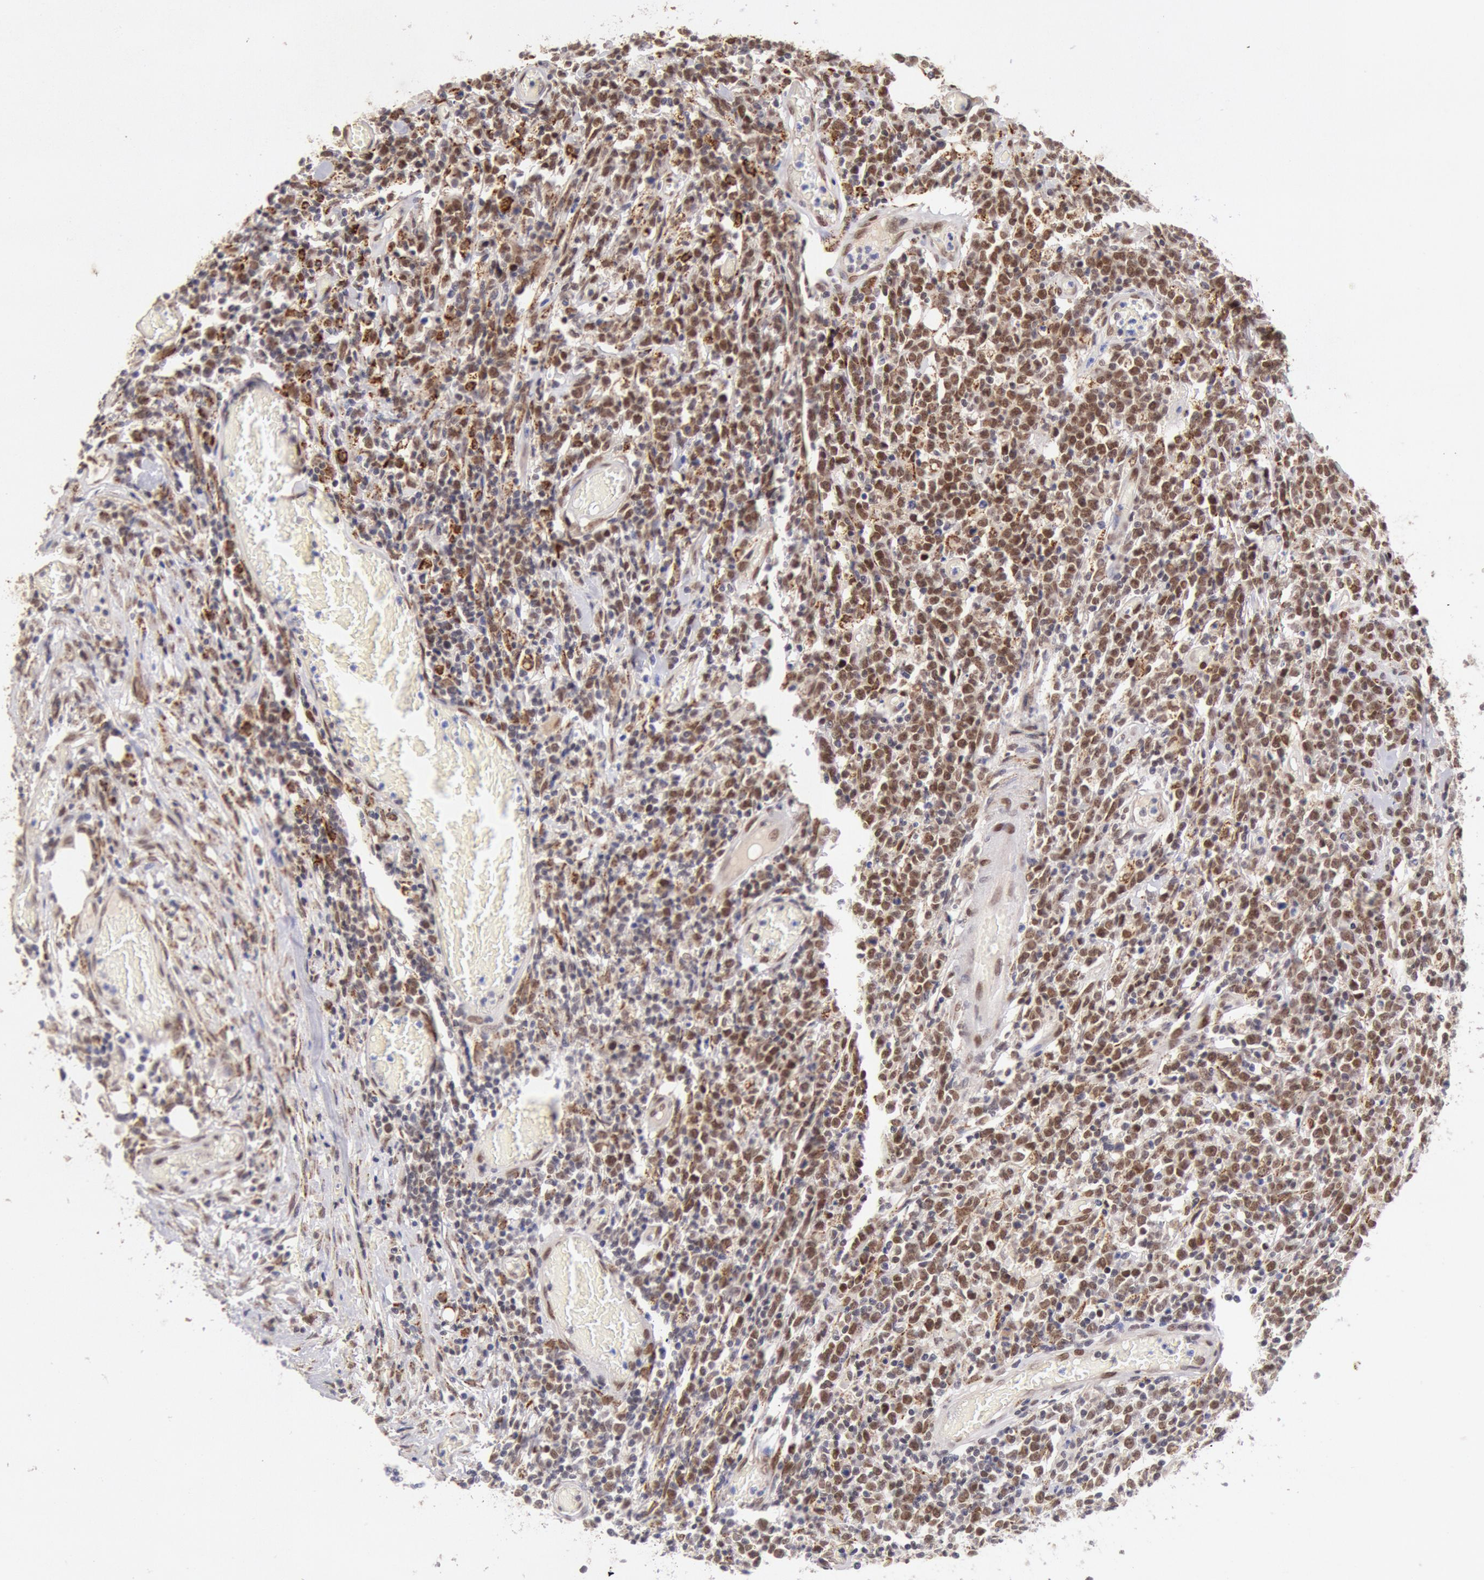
{"staining": {"intensity": "moderate", "quantity": "25%-75%", "location": "nuclear"}, "tissue": "lymphoma", "cell_type": "Tumor cells", "image_type": "cancer", "snomed": [{"axis": "morphology", "description": "Malignant lymphoma, non-Hodgkin's type, High grade"}, {"axis": "topography", "description": "Colon"}], "caption": "Human lymphoma stained with a protein marker demonstrates moderate staining in tumor cells.", "gene": "CDKN2B", "patient": {"sex": "male", "age": 82}}